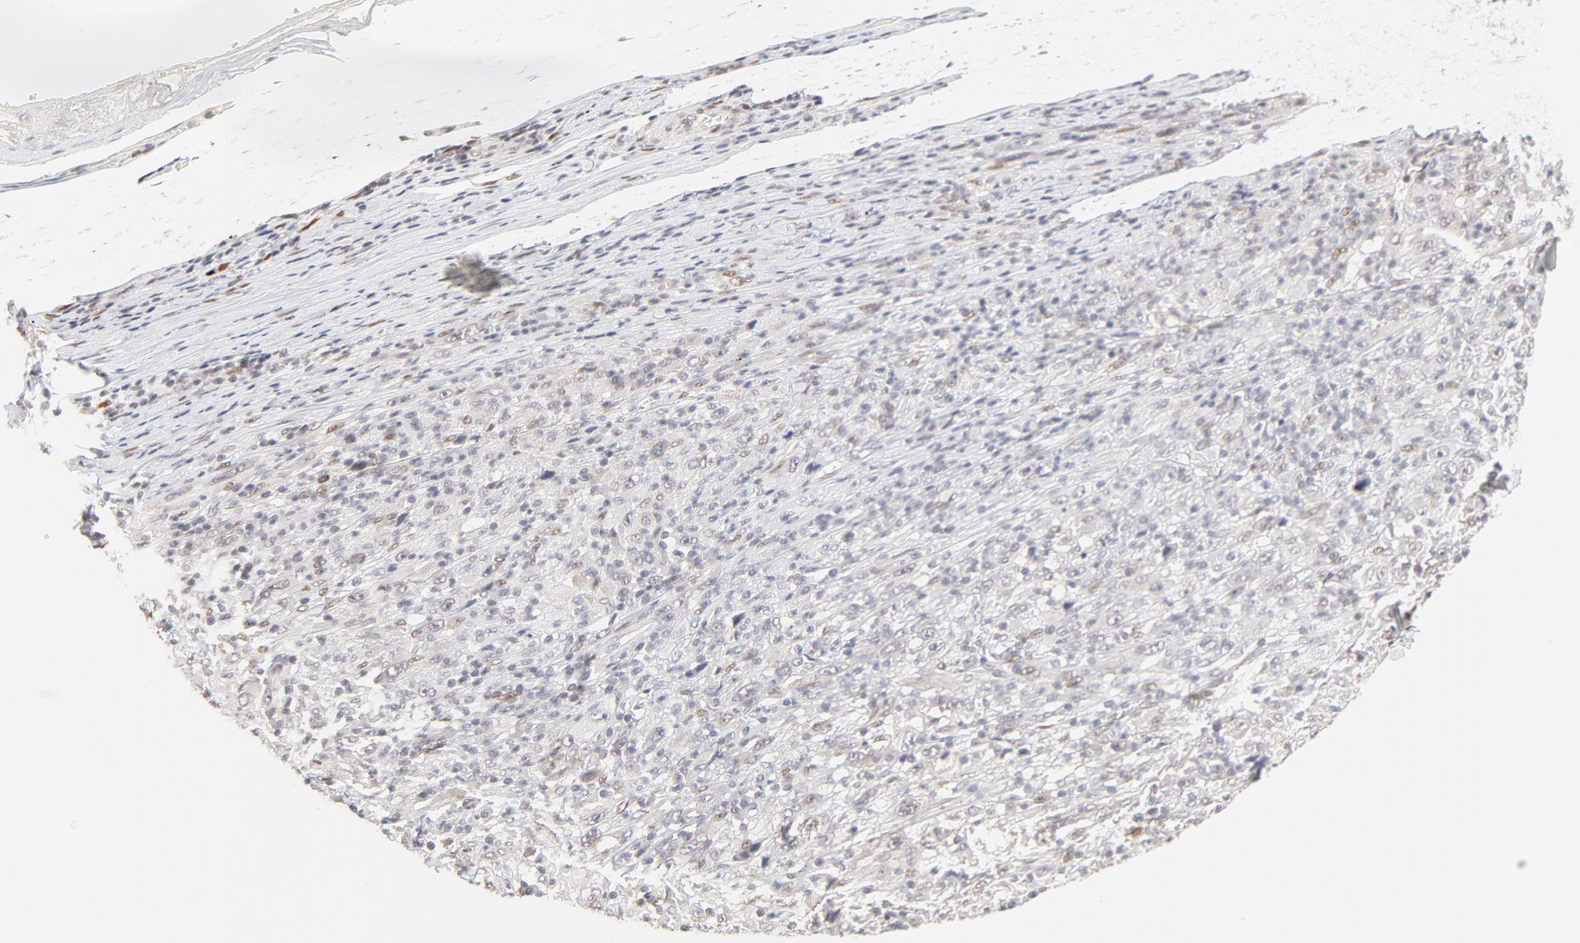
{"staining": {"intensity": "weak", "quantity": "<25%", "location": "nuclear"}, "tissue": "melanoma", "cell_type": "Tumor cells", "image_type": "cancer", "snomed": [{"axis": "morphology", "description": "Malignant melanoma, Metastatic site"}, {"axis": "topography", "description": "Skin"}], "caption": "Immunohistochemical staining of human melanoma shows no significant staining in tumor cells.", "gene": "PBX3", "patient": {"sex": "female", "age": 56}}